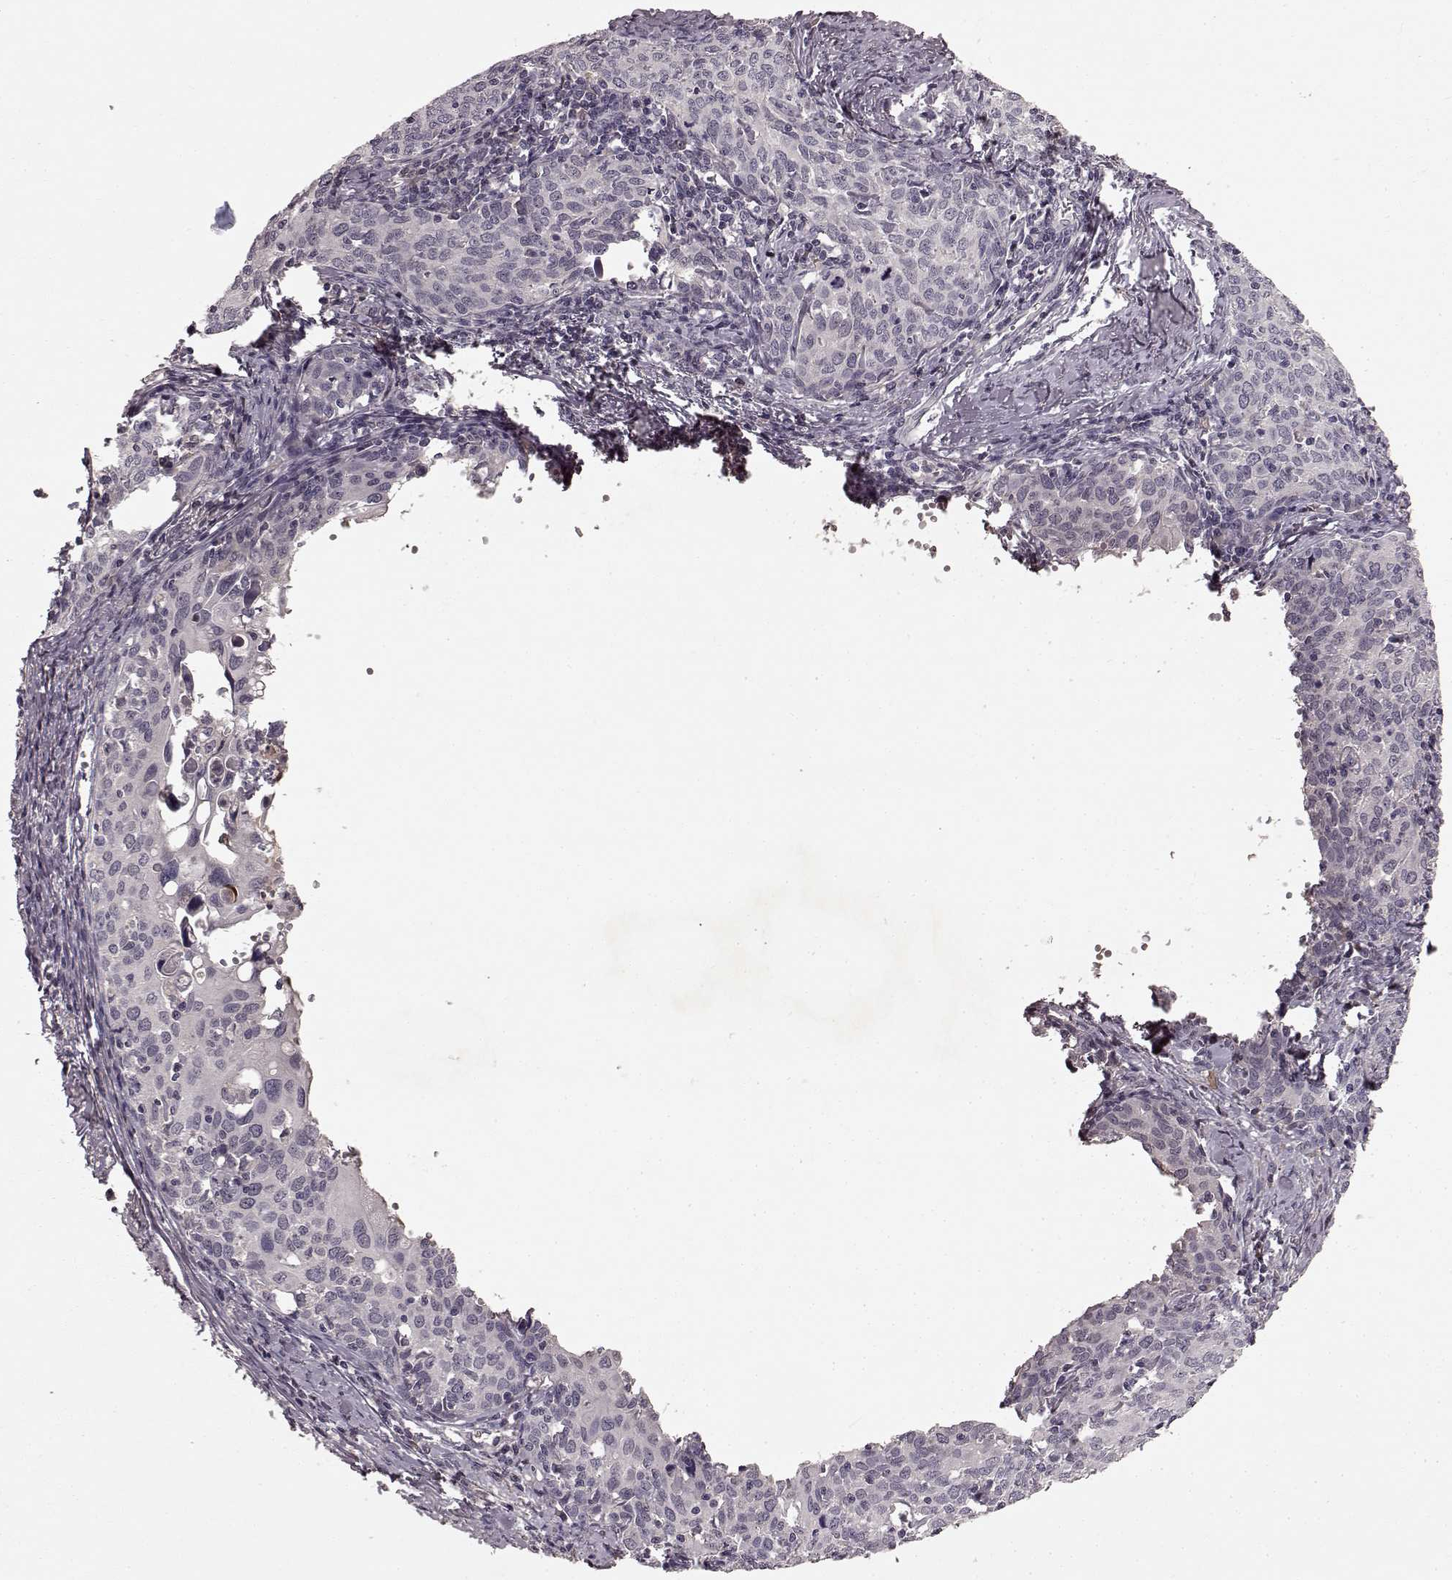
{"staining": {"intensity": "negative", "quantity": "none", "location": "none"}, "tissue": "cervical cancer", "cell_type": "Tumor cells", "image_type": "cancer", "snomed": [{"axis": "morphology", "description": "Squamous cell carcinoma, NOS"}, {"axis": "topography", "description": "Cervix"}], "caption": "Histopathology image shows no significant protein positivity in tumor cells of cervical cancer.", "gene": "SLC22A18", "patient": {"sex": "female", "age": 62}}